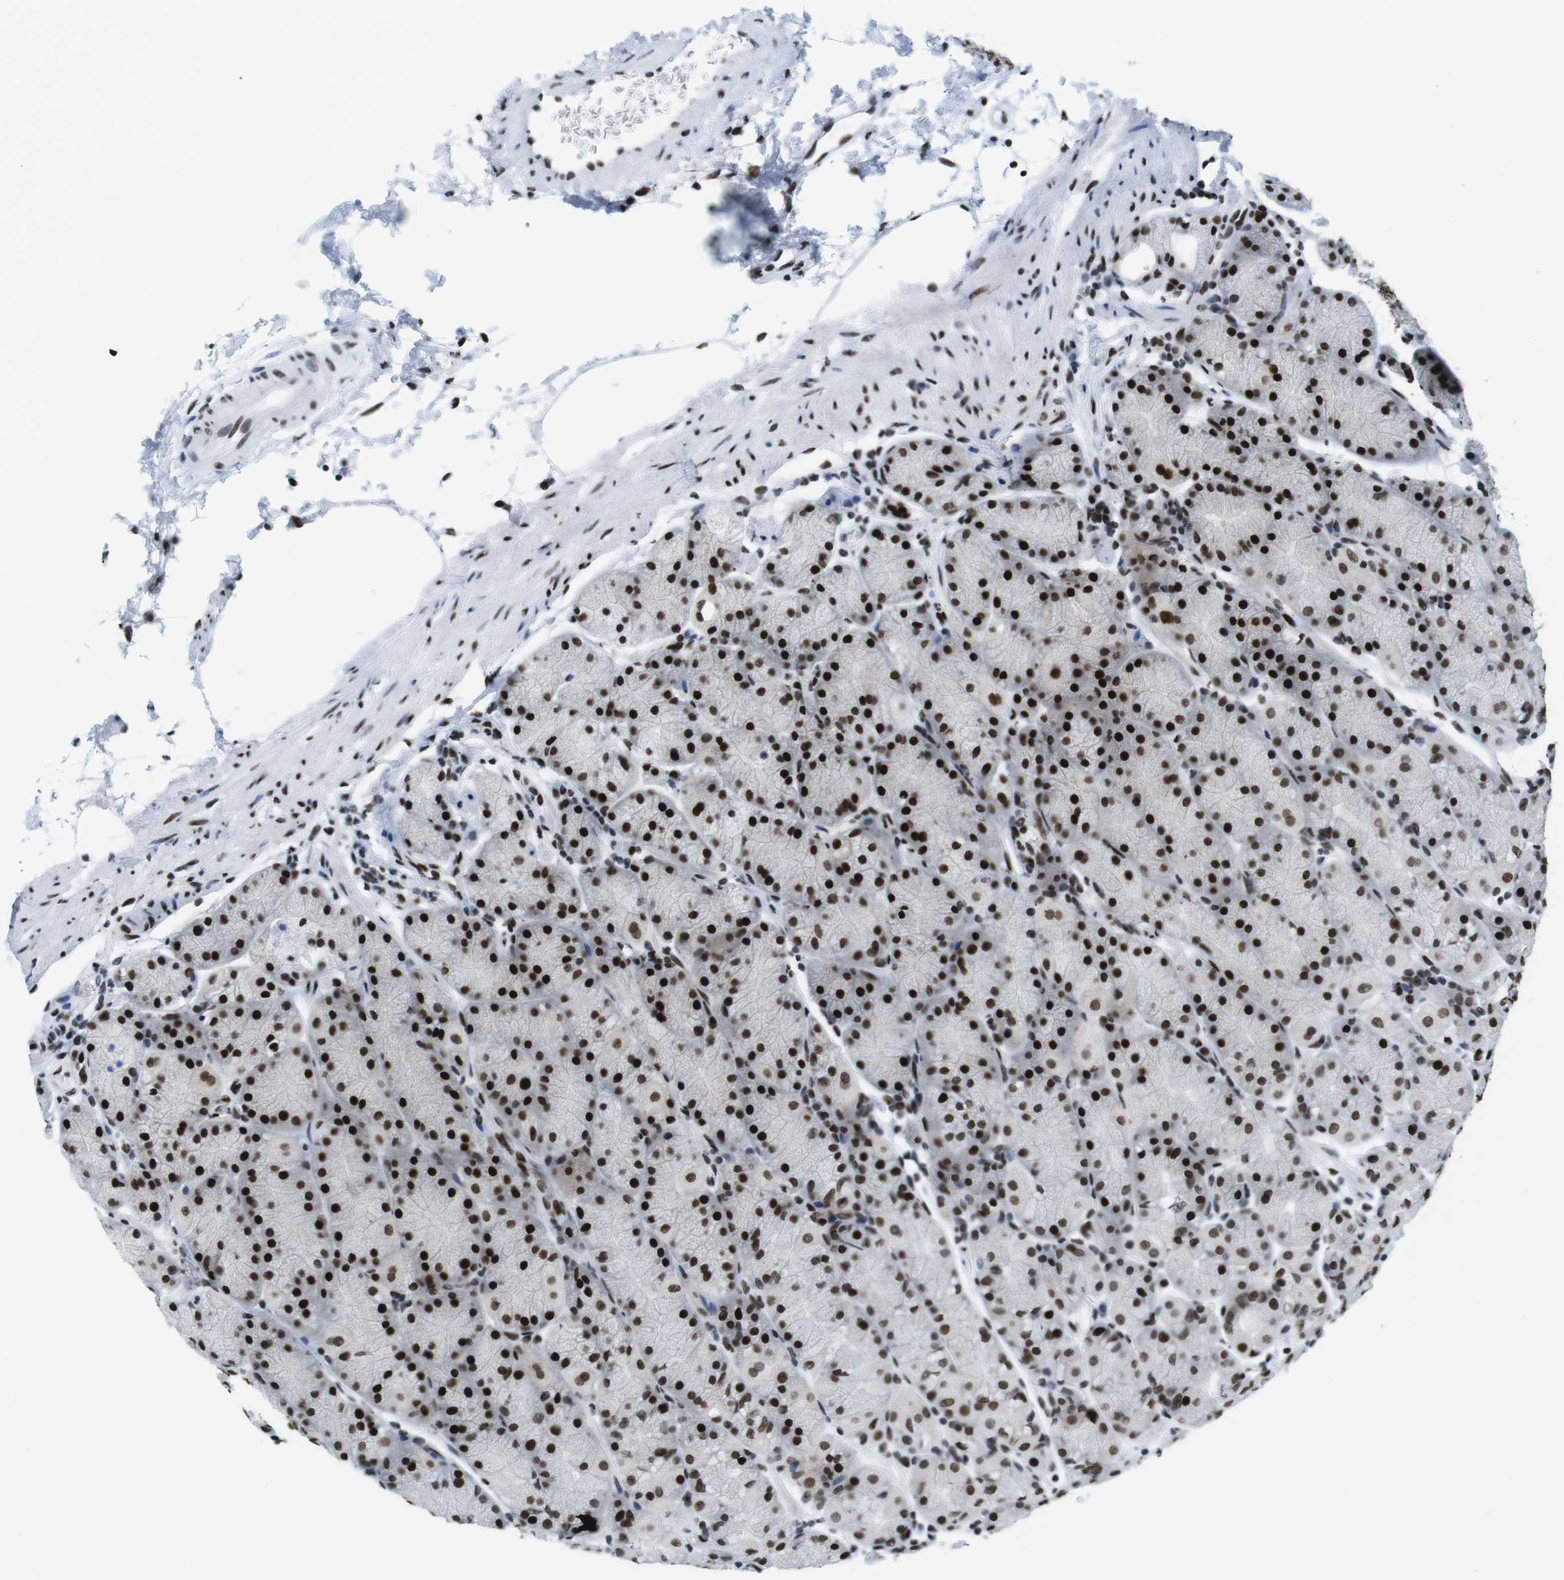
{"staining": {"intensity": "strong", "quantity": ">75%", "location": "nuclear"}, "tissue": "stomach", "cell_type": "Glandular cells", "image_type": "normal", "snomed": [{"axis": "morphology", "description": "Normal tissue, NOS"}, {"axis": "topography", "description": "Stomach, upper"}, {"axis": "topography", "description": "Stomach"}], "caption": "A high-resolution photomicrograph shows immunohistochemistry staining of benign stomach, which reveals strong nuclear positivity in about >75% of glandular cells. The protein is stained brown, and the nuclei are stained in blue (DAB (3,3'-diaminobenzidine) IHC with brightfield microscopy, high magnification).", "gene": "CITED2", "patient": {"sex": "male", "age": 76}}